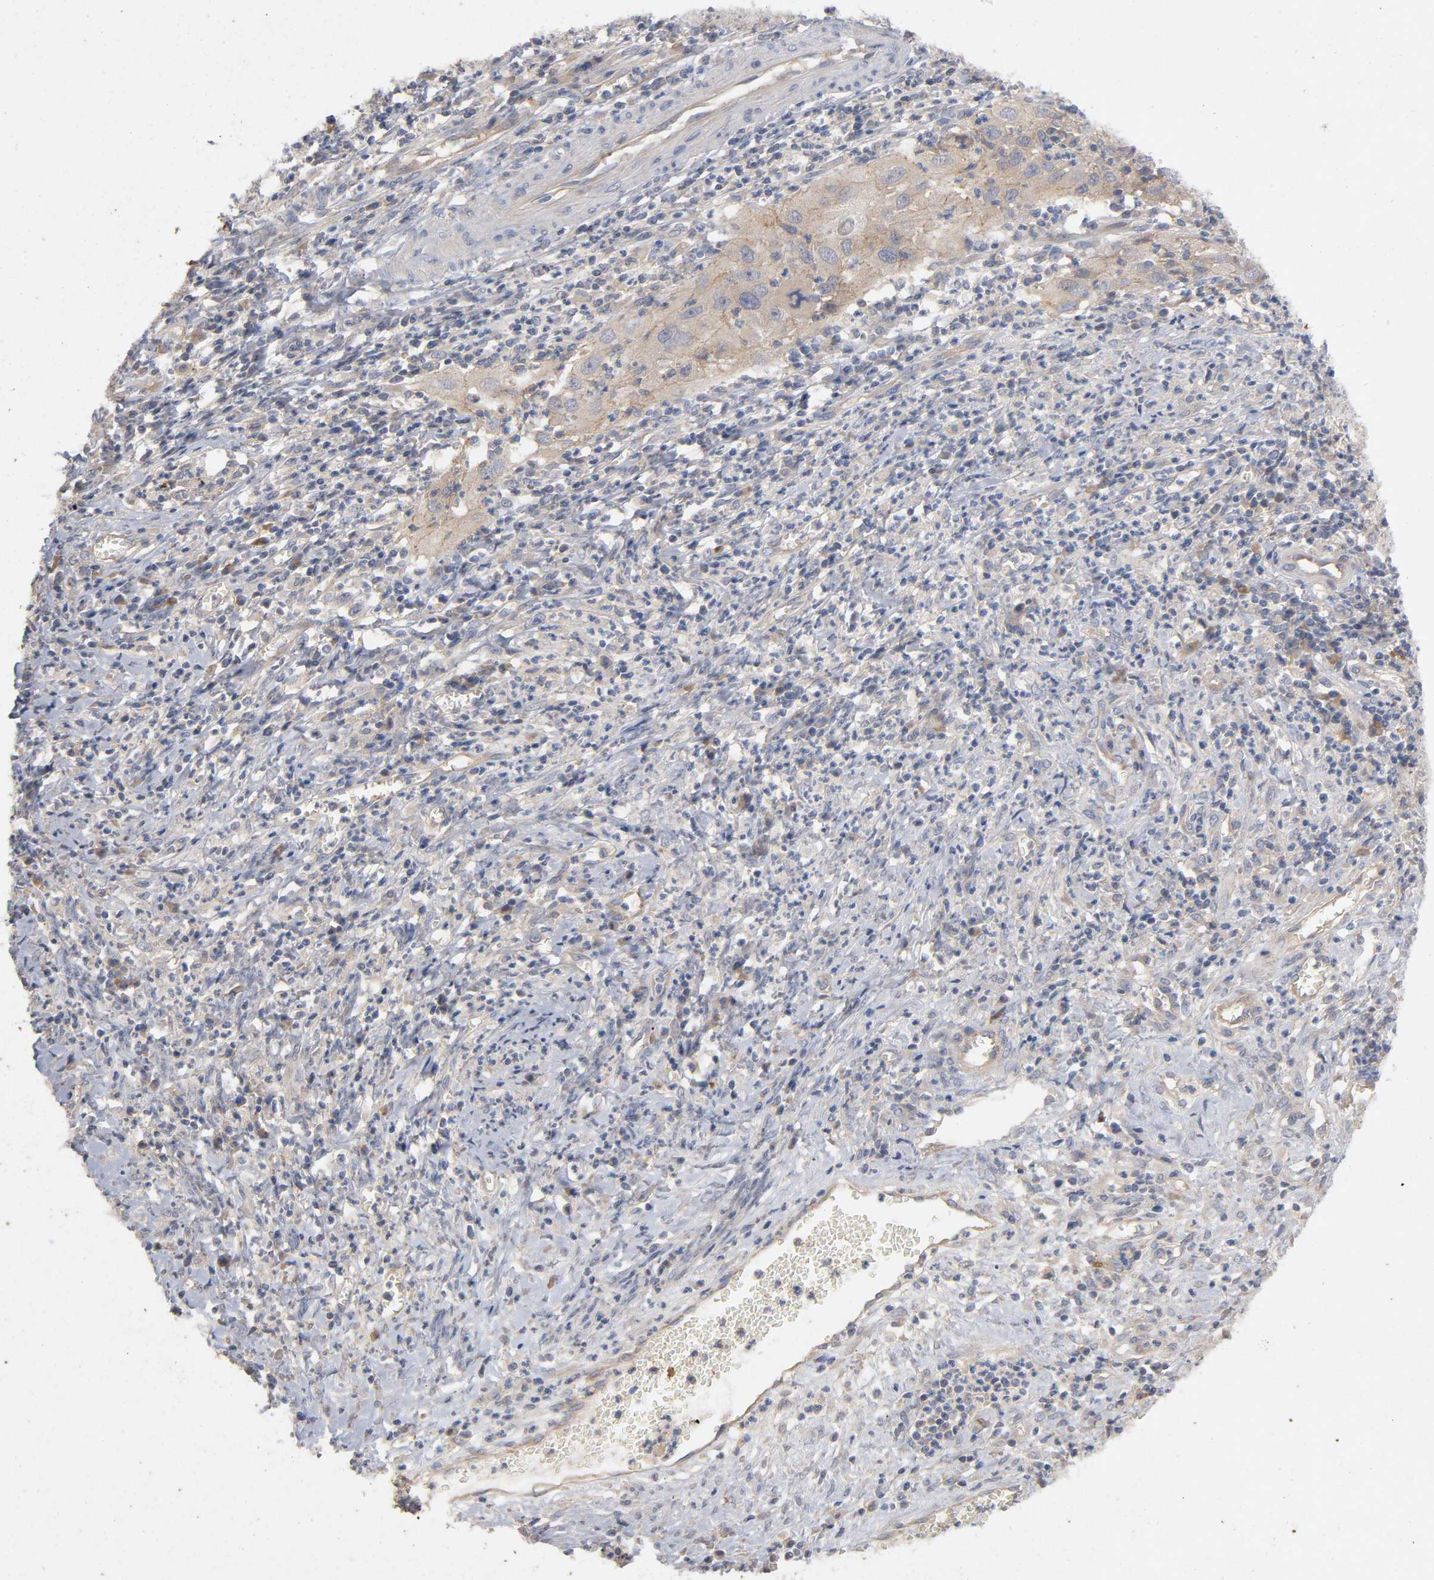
{"staining": {"intensity": "moderate", "quantity": ">75%", "location": "cytoplasmic/membranous"}, "tissue": "cervical cancer", "cell_type": "Tumor cells", "image_type": "cancer", "snomed": [{"axis": "morphology", "description": "Squamous cell carcinoma, NOS"}, {"axis": "topography", "description": "Cervix"}], "caption": "Immunohistochemistry (IHC) (DAB (3,3'-diaminobenzidine)) staining of human cervical cancer displays moderate cytoplasmic/membranous protein staining in about >75% of tumor cells. Nuclei are stained in blue.", "gene": "PDZD11", "patient": {"sex": "female", "age": 32}}